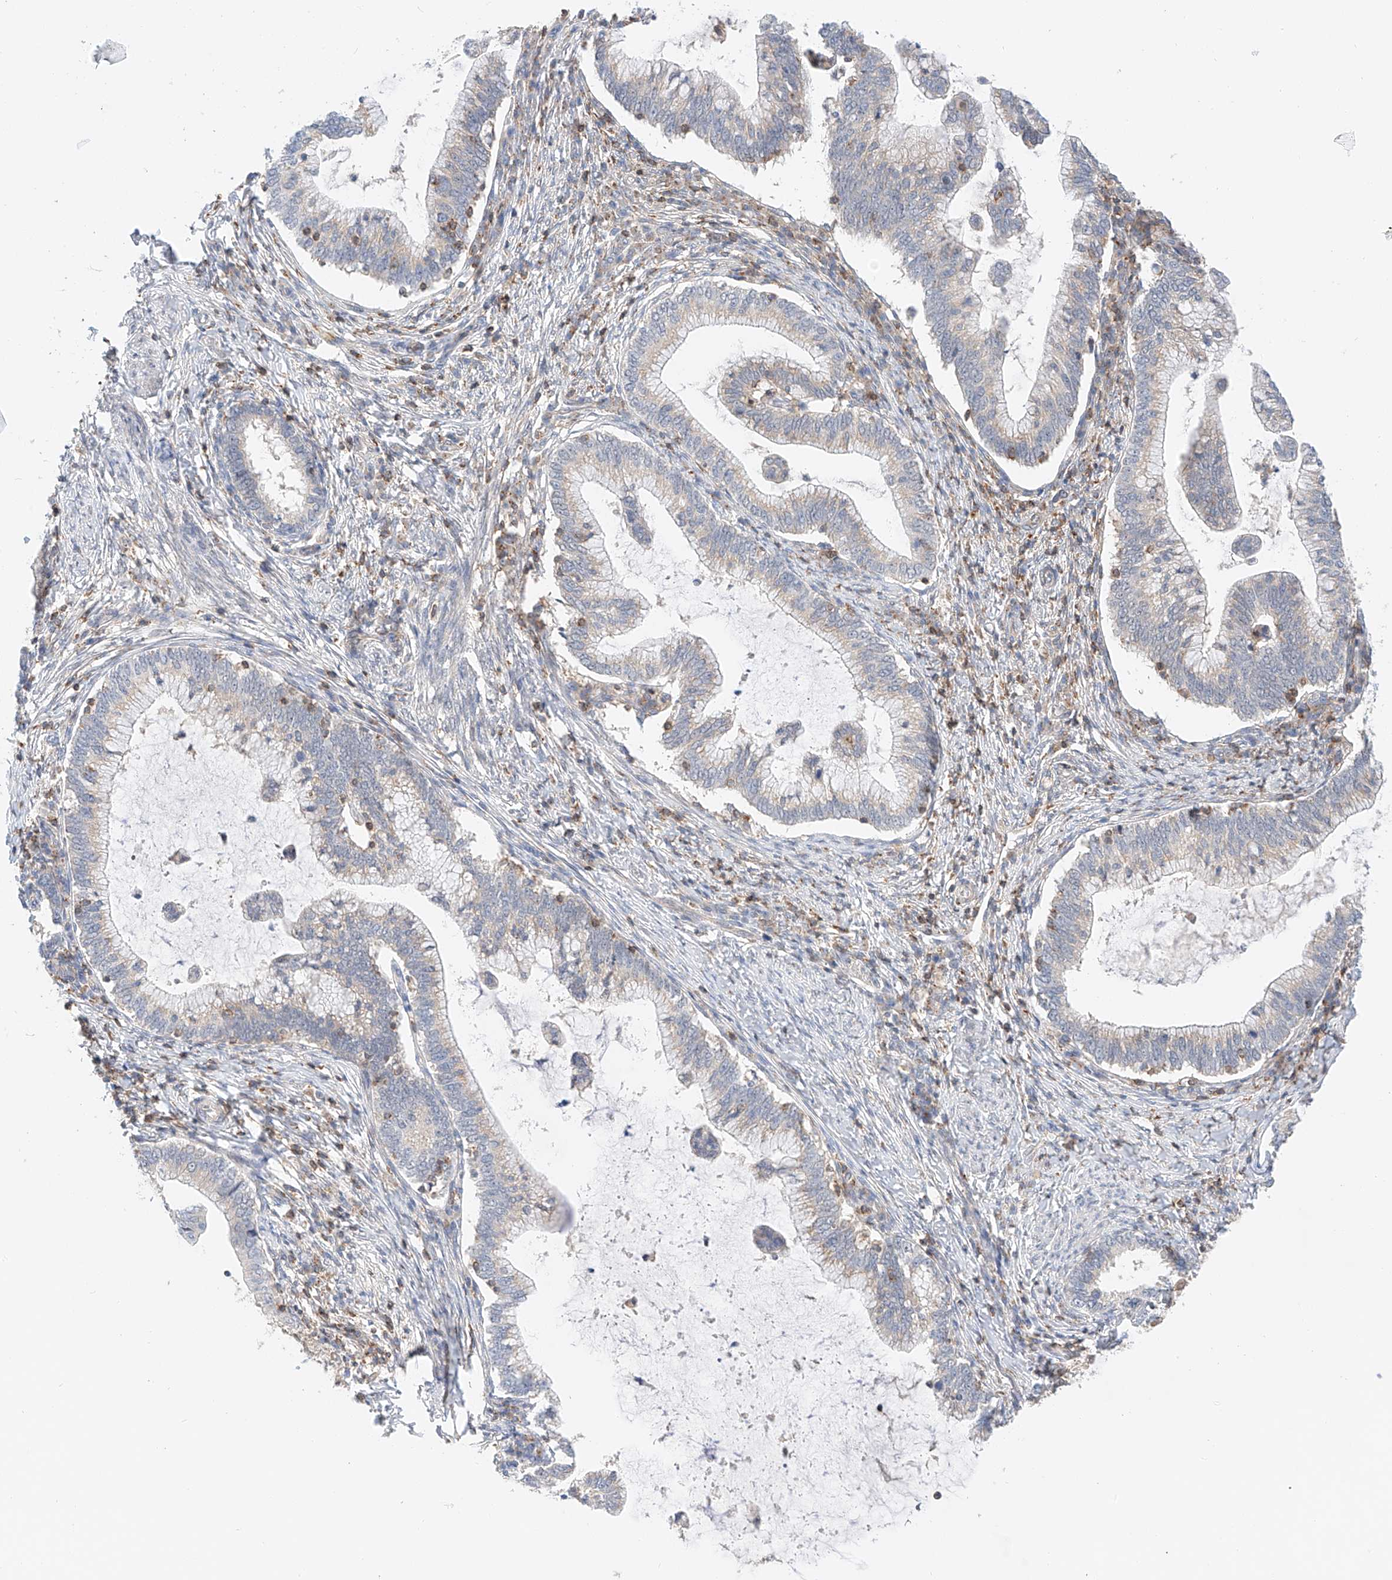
{"staining": {"intensity": "negative", "quantity": "none", "location": "none"}, "tissue": "cervical cancer", "cell_type": "Tumor cells", "image_type": "cancer", "snomed": [{"axis": "morphology", "description": "Adenocarcinoma, NOS"}, {"axis": "topography", "description": "Cervix"}], "caption": "High power microscopy photomicrograph of an immunohistochemistry (IHC) histopathology image of cervical adenocarcinoma, revealing no significant positivity in tumor cells.", "gene": "MFN2", "patient": {"sex": "female", "age": 36}}